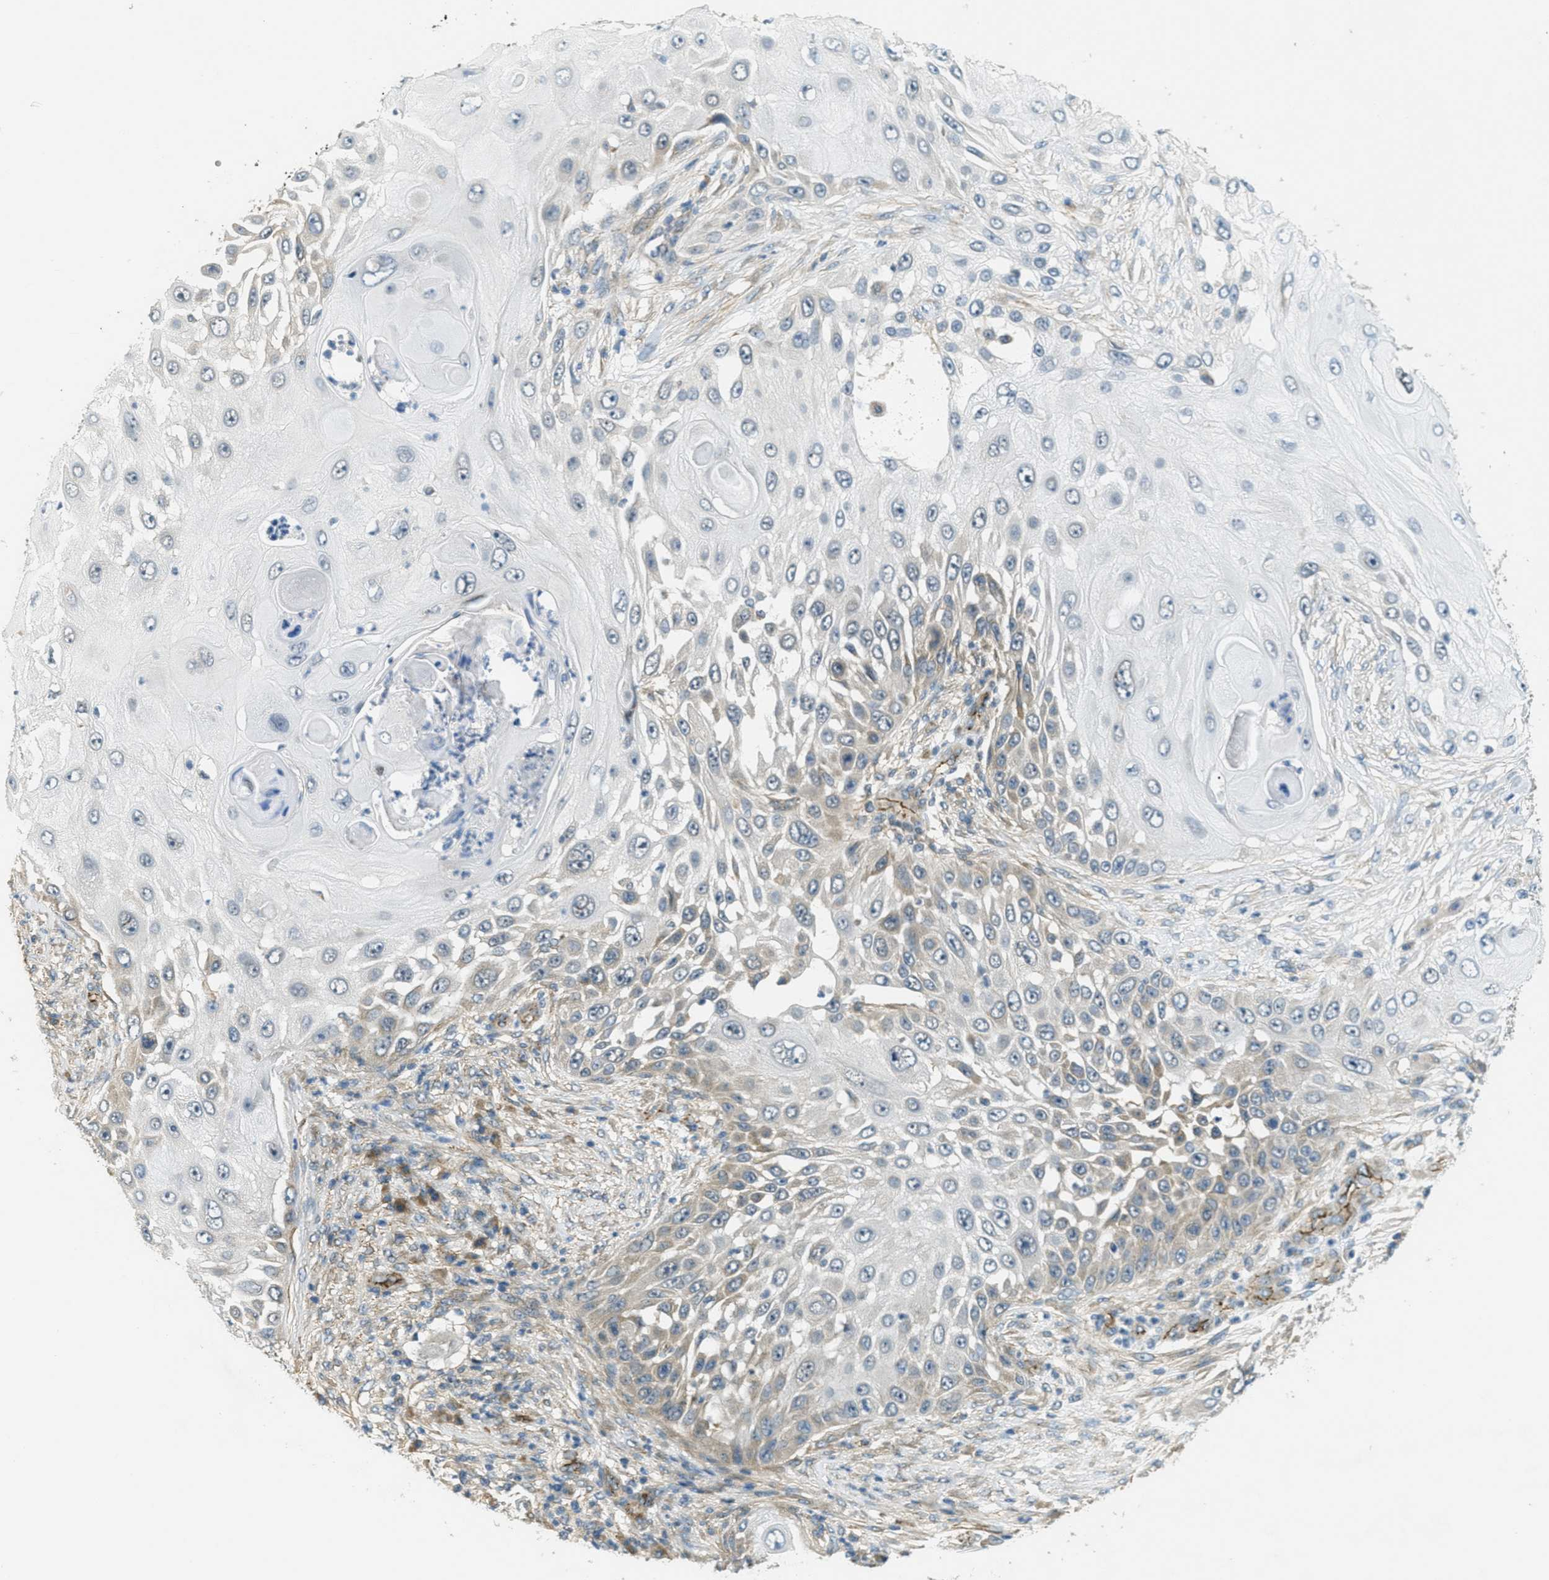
{"staining": {"intensity": "weak", "quantity": "<25%", "location": "cytoplasmic/membranous"}, "tissue": "skin cancer", "cell_type": "Tumor cells", "image_type": "cancer", "snomed": [{"axis": "morphology", "description": "Squamous cell carcinoma, NOS"}, {"axis": "topography", "description": "Skin"}], "caption": "Skin cancer stained for a protein using immunohistochemistry exhibits no positivity tumor cells.", "gene": "JCAD", "patient": {"sex": "female", "age": 44}}